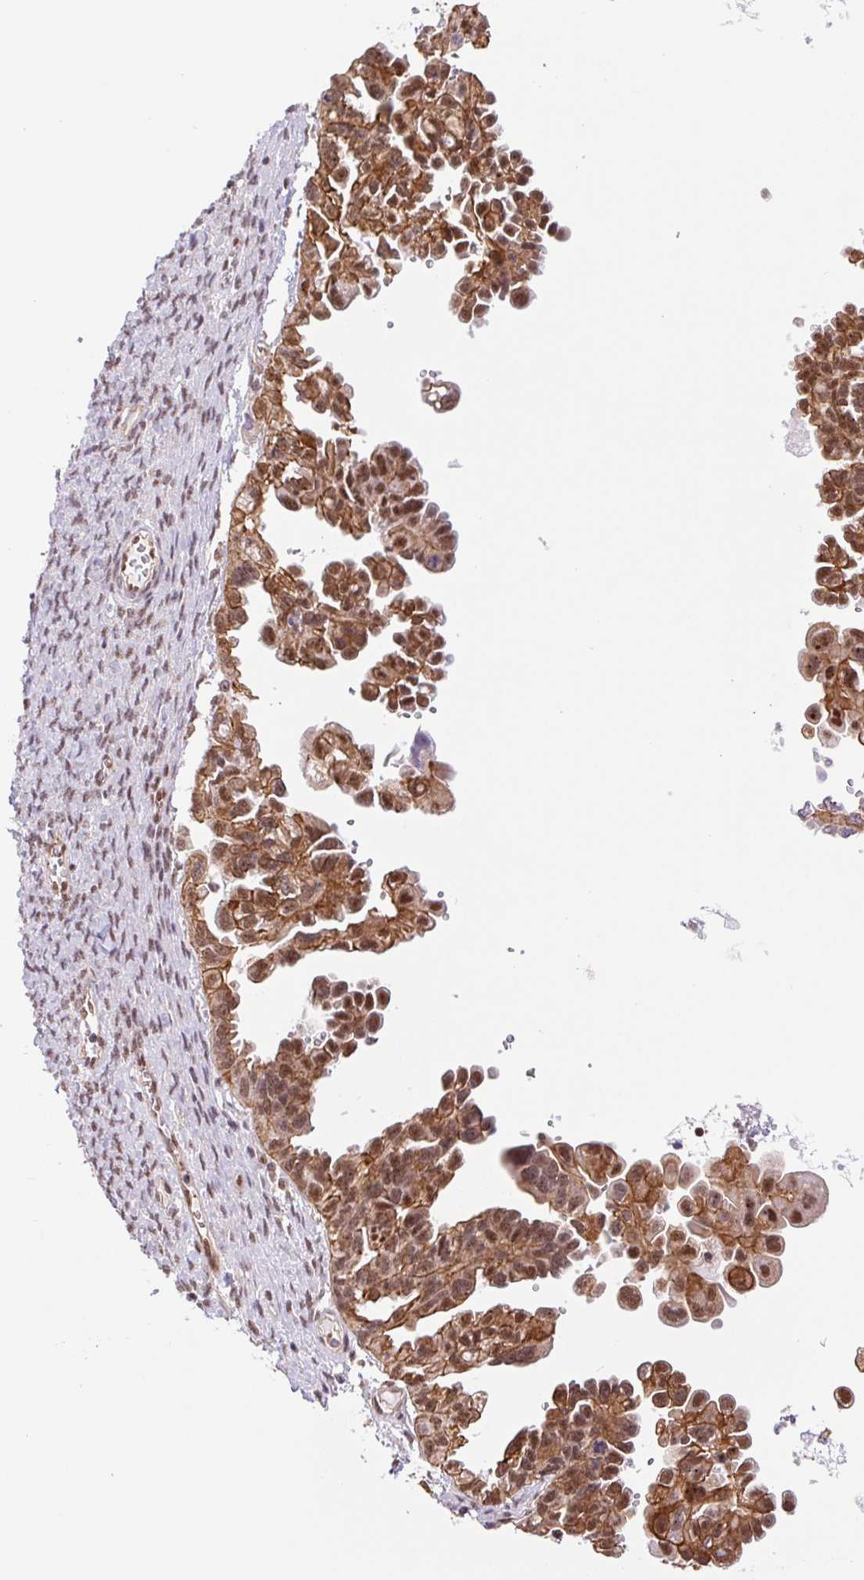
{"staining": {"intensity": "moderate", "quantity": ">75%", "location": "cytoplasmic/membranous,nuclear"}, "tissue": "ovarian cancer", "cell_type": "Tumor cells", "image_type": "cancer", "snomed": [{"axis": "morphology", "description": "Cystadenocarcinoma, serous, NOS"}, {"axis": "topography", "description": "Ovary"}], "caption": "Immunohistochemistry of human serous cystadenocarcinoma (ovarian) shows medium levels of moderate cytoplasmic/membranous and nuclear positivity in about >75% of tumor cells.", "gene": "CWC25", "patient": {"sex": "female", "age": 53}}